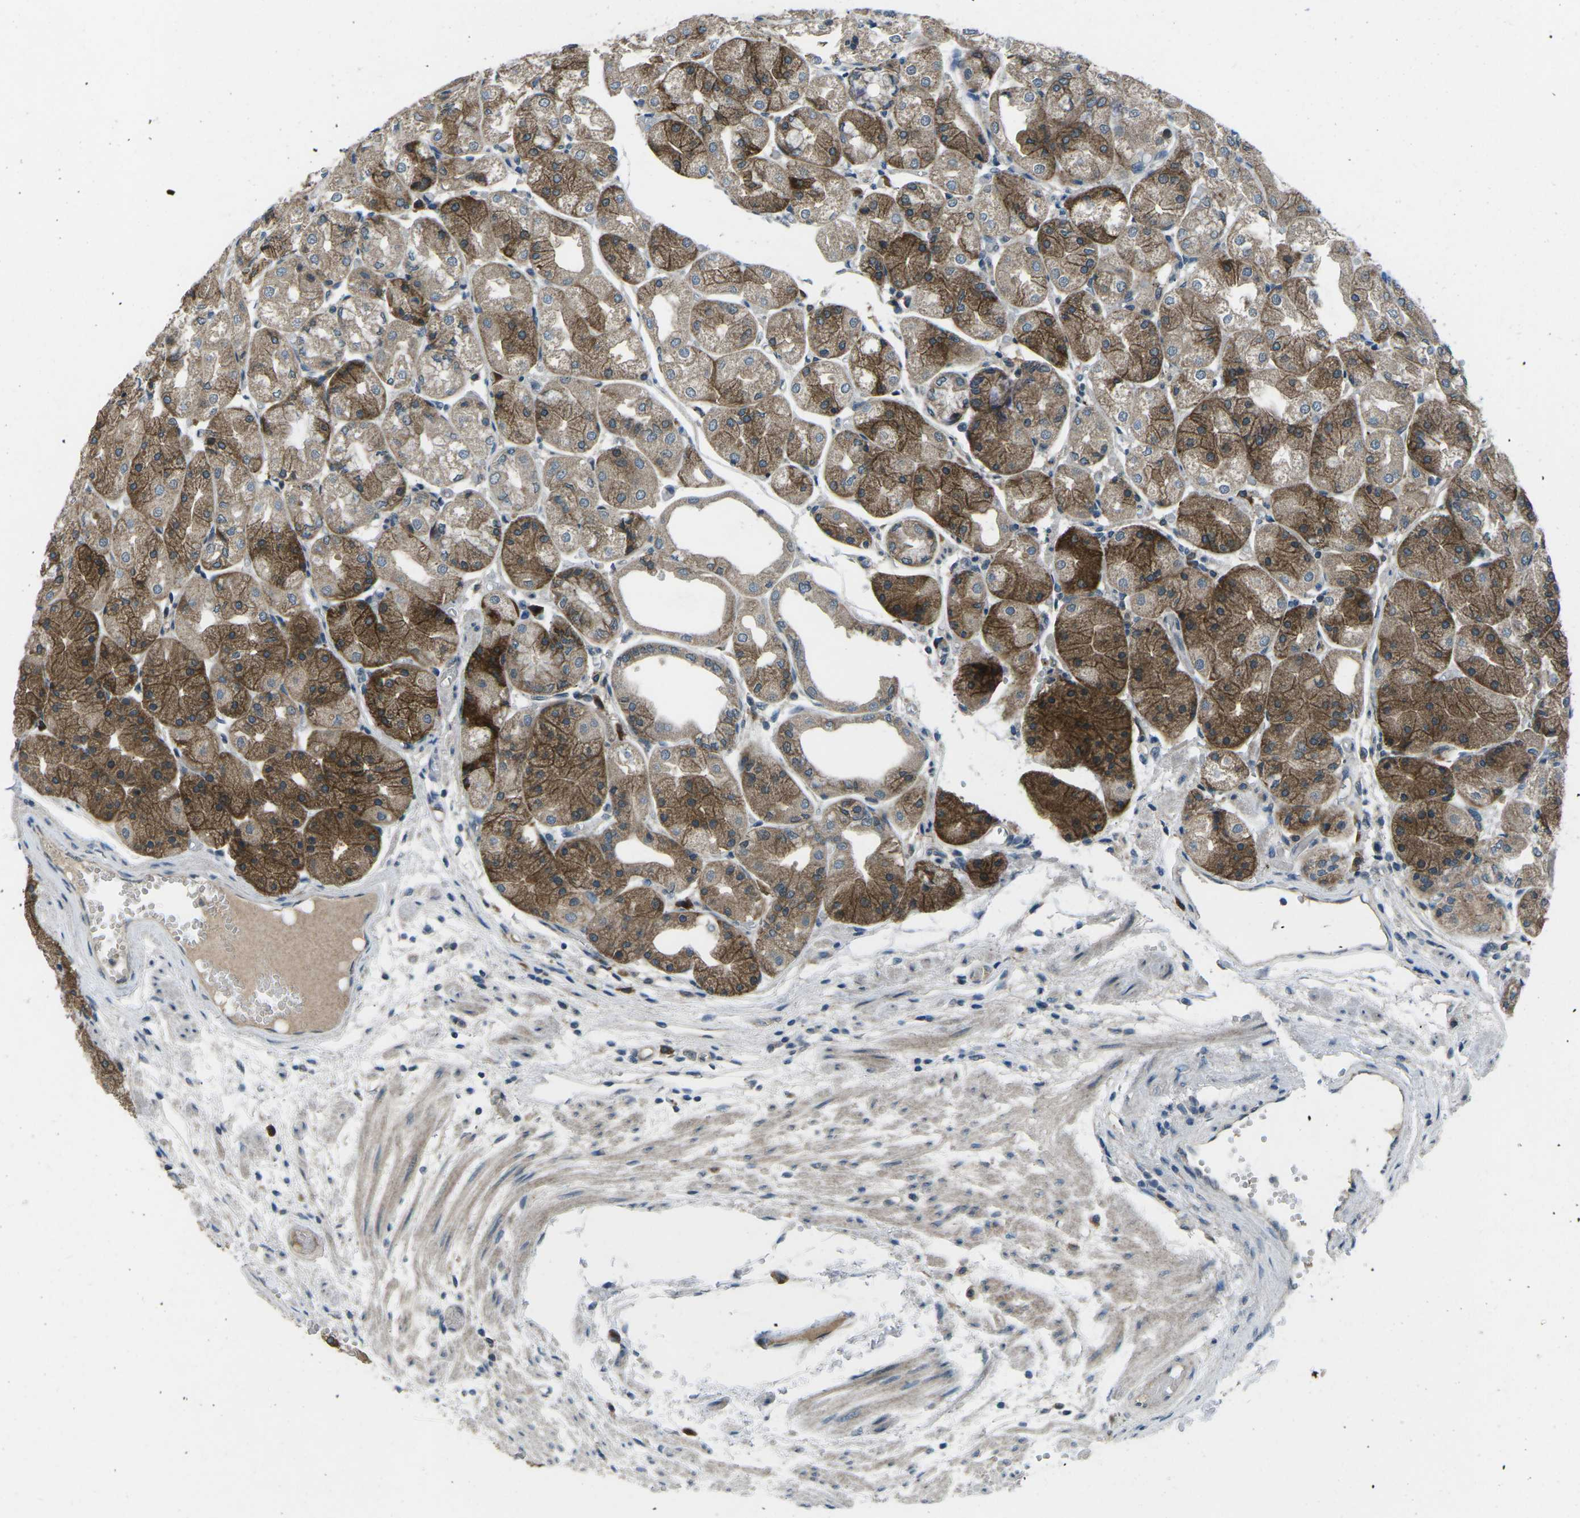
{"staining": {"intensity": "strong", "quantity": ">75%", "location": "cytoplasmic/membranous"}, "tissue": "stomach", "cell_type": "Glandular cells", "image_type": "normal", "snomed": [{"axis": "morphology", "description": "Normal tissue, NOS"}, {"axis": "topography", "description": "Stomach, upper"}], "caption": "Brown immunohistochemical staining in unremarkable human stomach shows strong cytoplasmic/membranous expression in about >75% of glandular cells.", "gene": "CDK16", "patient": {"sex": "male", "age": 72}}